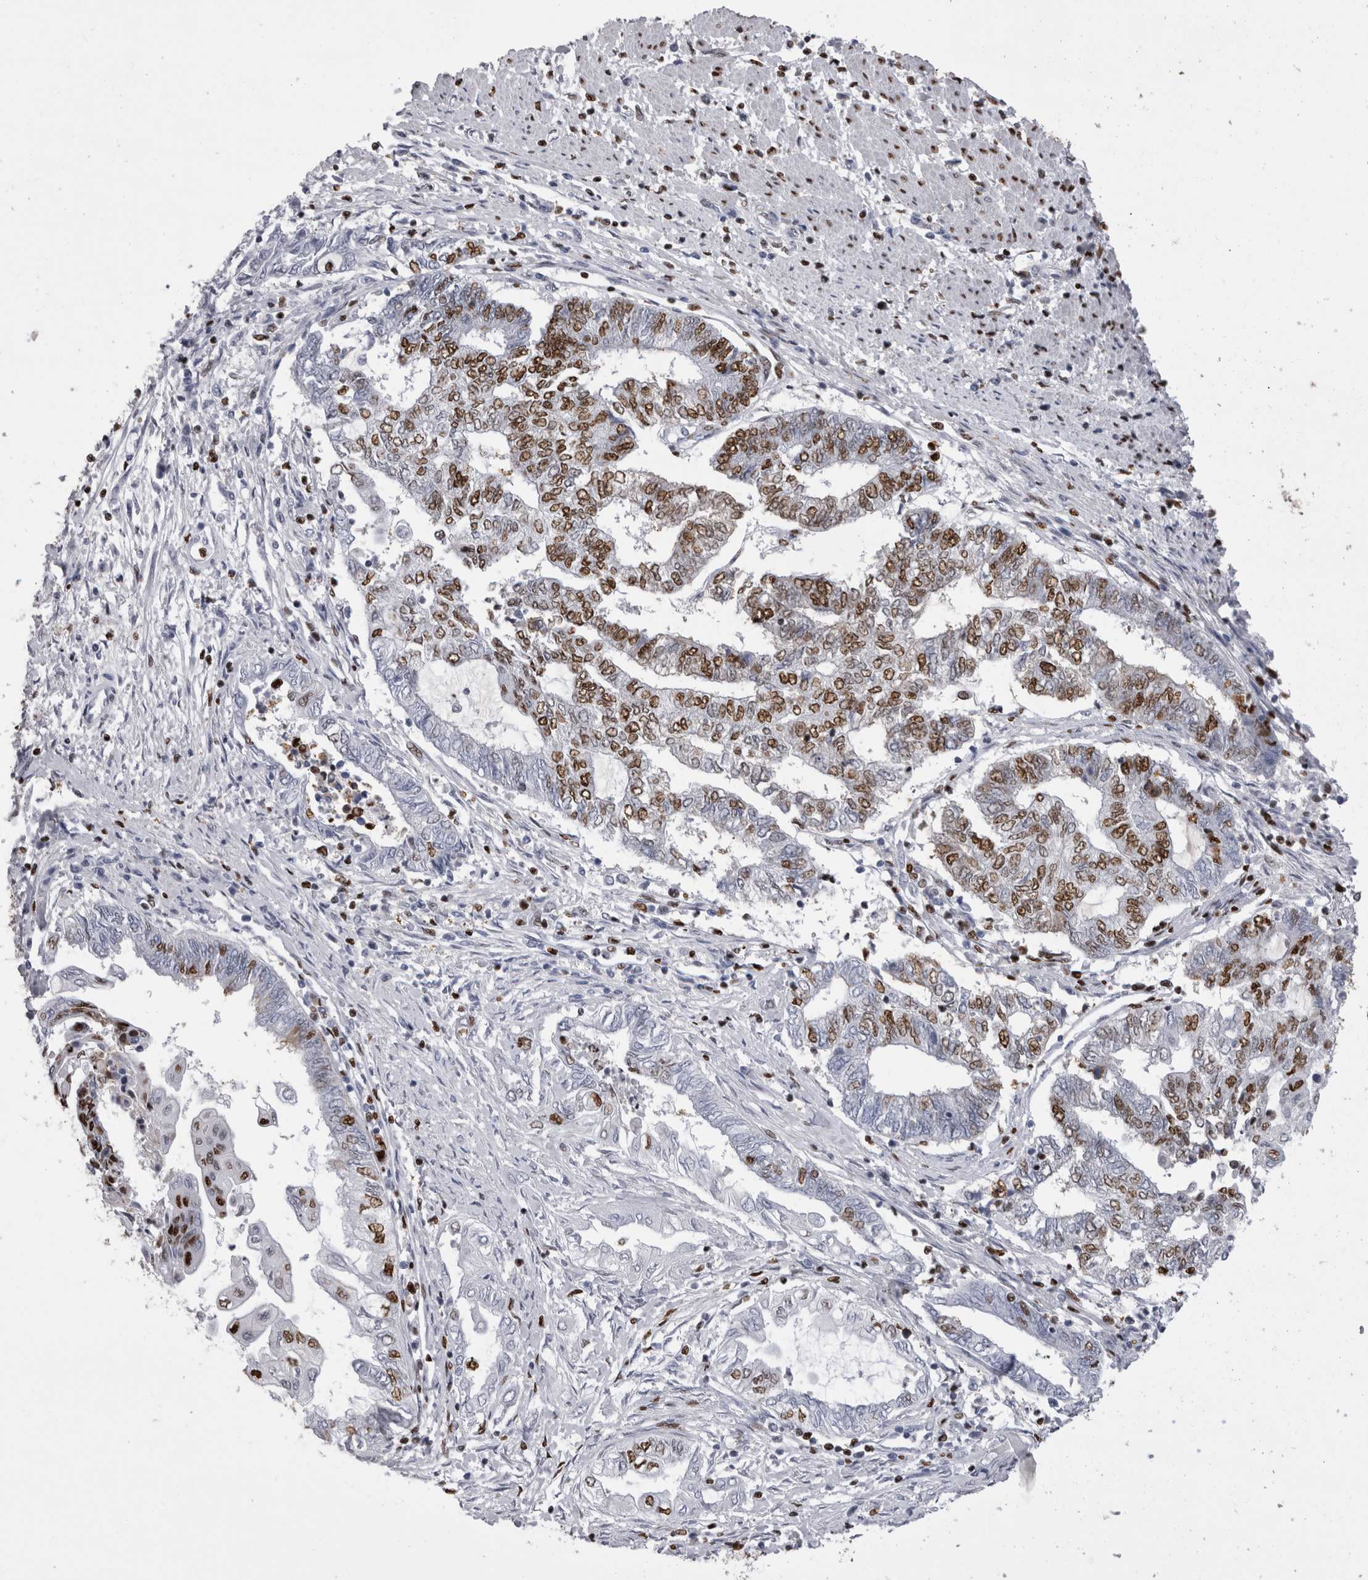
{"staining": {"intensity": "moderate", "quantity": "<25%", "location": "nuclear"}, "tissue": "endometrial cancer", "cell_type": "Tumor cells", "image_type": "cancer", "snomed": [{"axis": "morphology", "description": "Adenocarcinoma, NOS"}, {"axis": "topography", "description": "Uterus"}, {"axis": "topography", "description": "Endometrium"}], "caption": "Endometrial cancer (adenocarcinoma) stained for a protein (brown) demonstrates moderate nuclear positive staining in about <25% of tumor cells.", "gene": "ALPK3", "patient": {"sex": "female", "age": 70}}